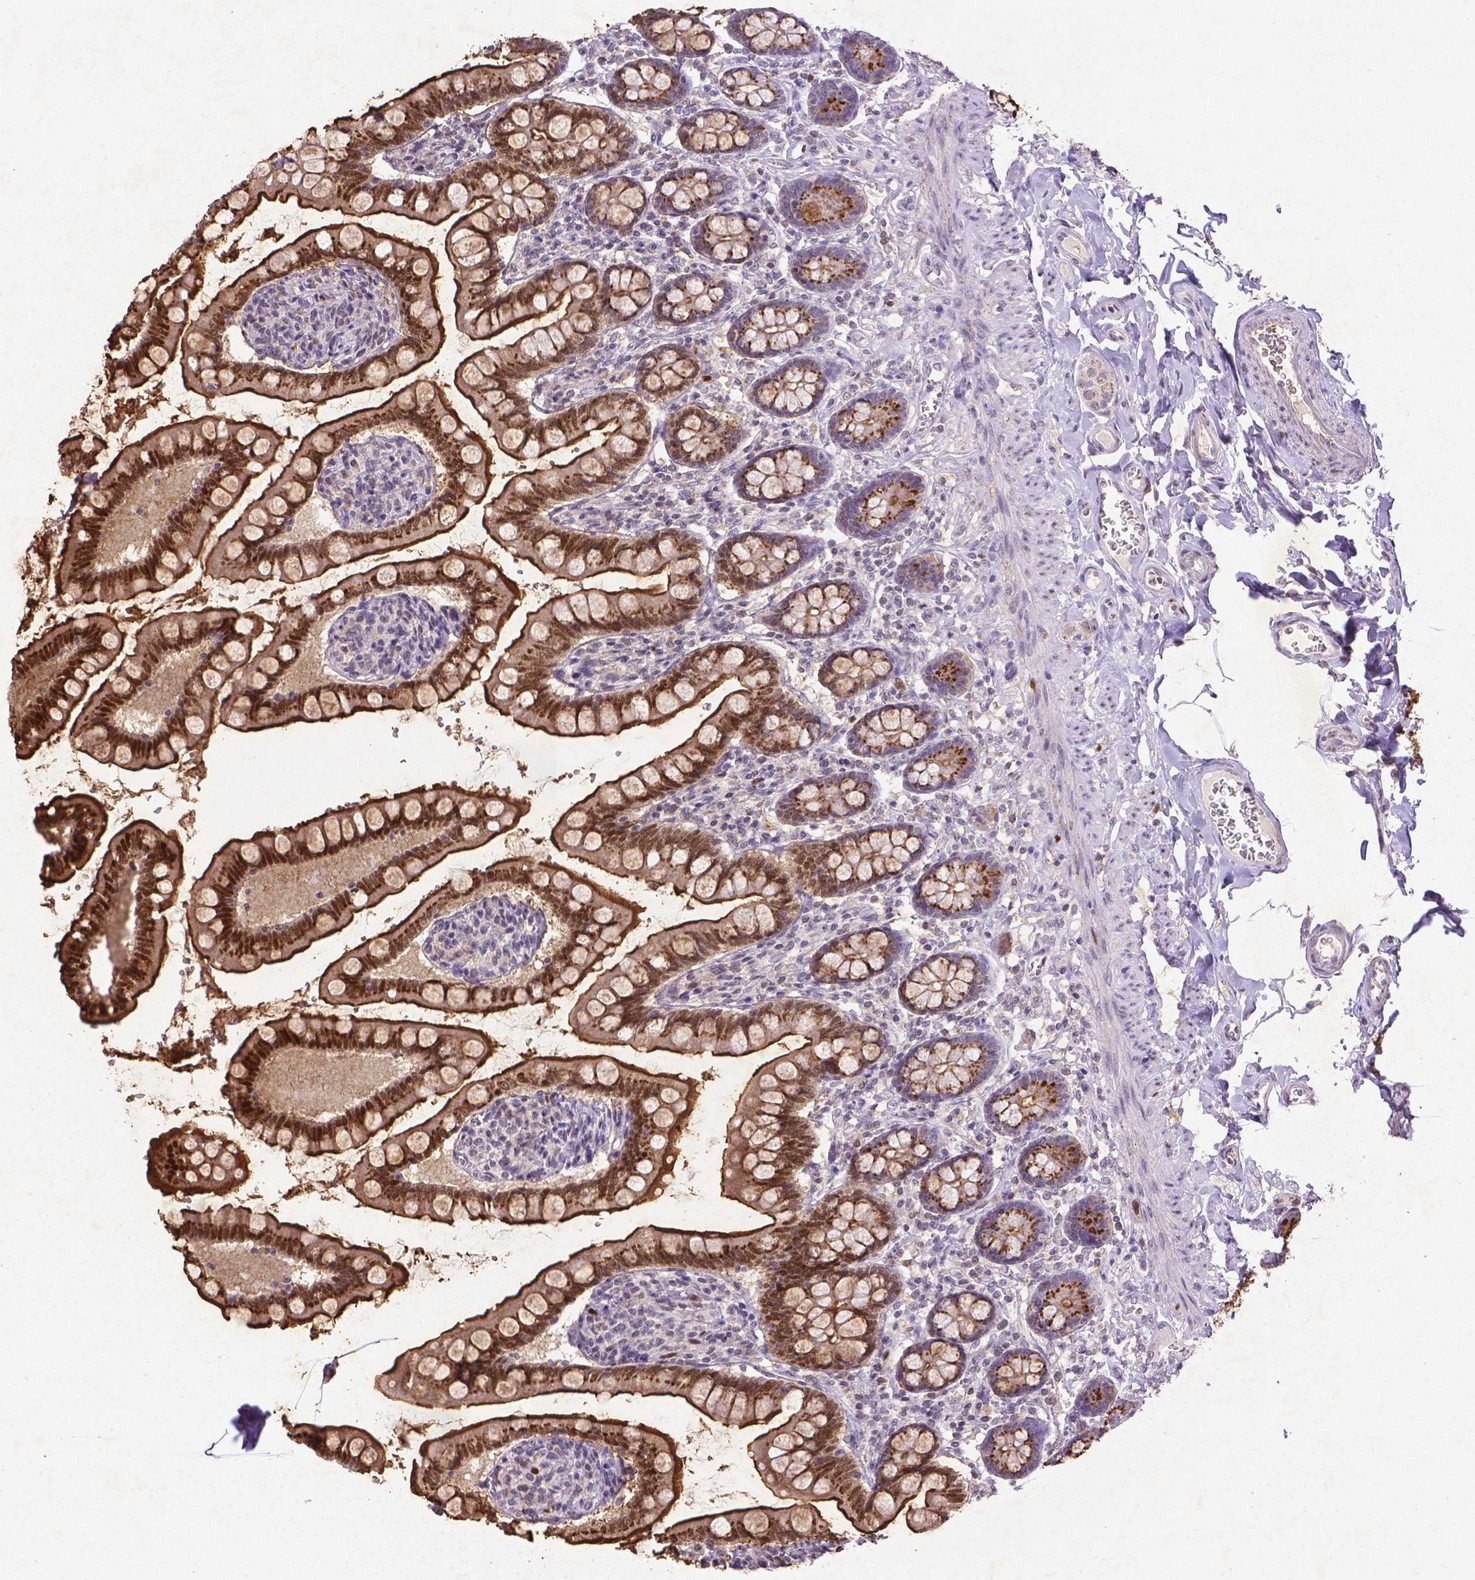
{"staining": {"intensity": "moderate", "quantity": ">75%", "location": "cytoplasmic/membranous,nuclear"}, "tissue": "small intestine", "cell_type": "Glandular cells", "image_type": "normal", "snomed": [{"axis": "morphology", "description": "Normal tissue, NOS"}, {"axis": "topography", "description": "Small intestine"}], "caption": "DAB (3,3'-diaminobenzidine) immunohistochemical staining of benign human small intestine displays moderate cytoplasmic/membranous,nuclear protein staining in approximately >75% of glandular cells. Immunohistochemistry (ihc) stains the protein of interest in brown and the nuclei are stained blue.", "gene": "CDKN1A", "patient": {"sex": "female", "age": 56}}